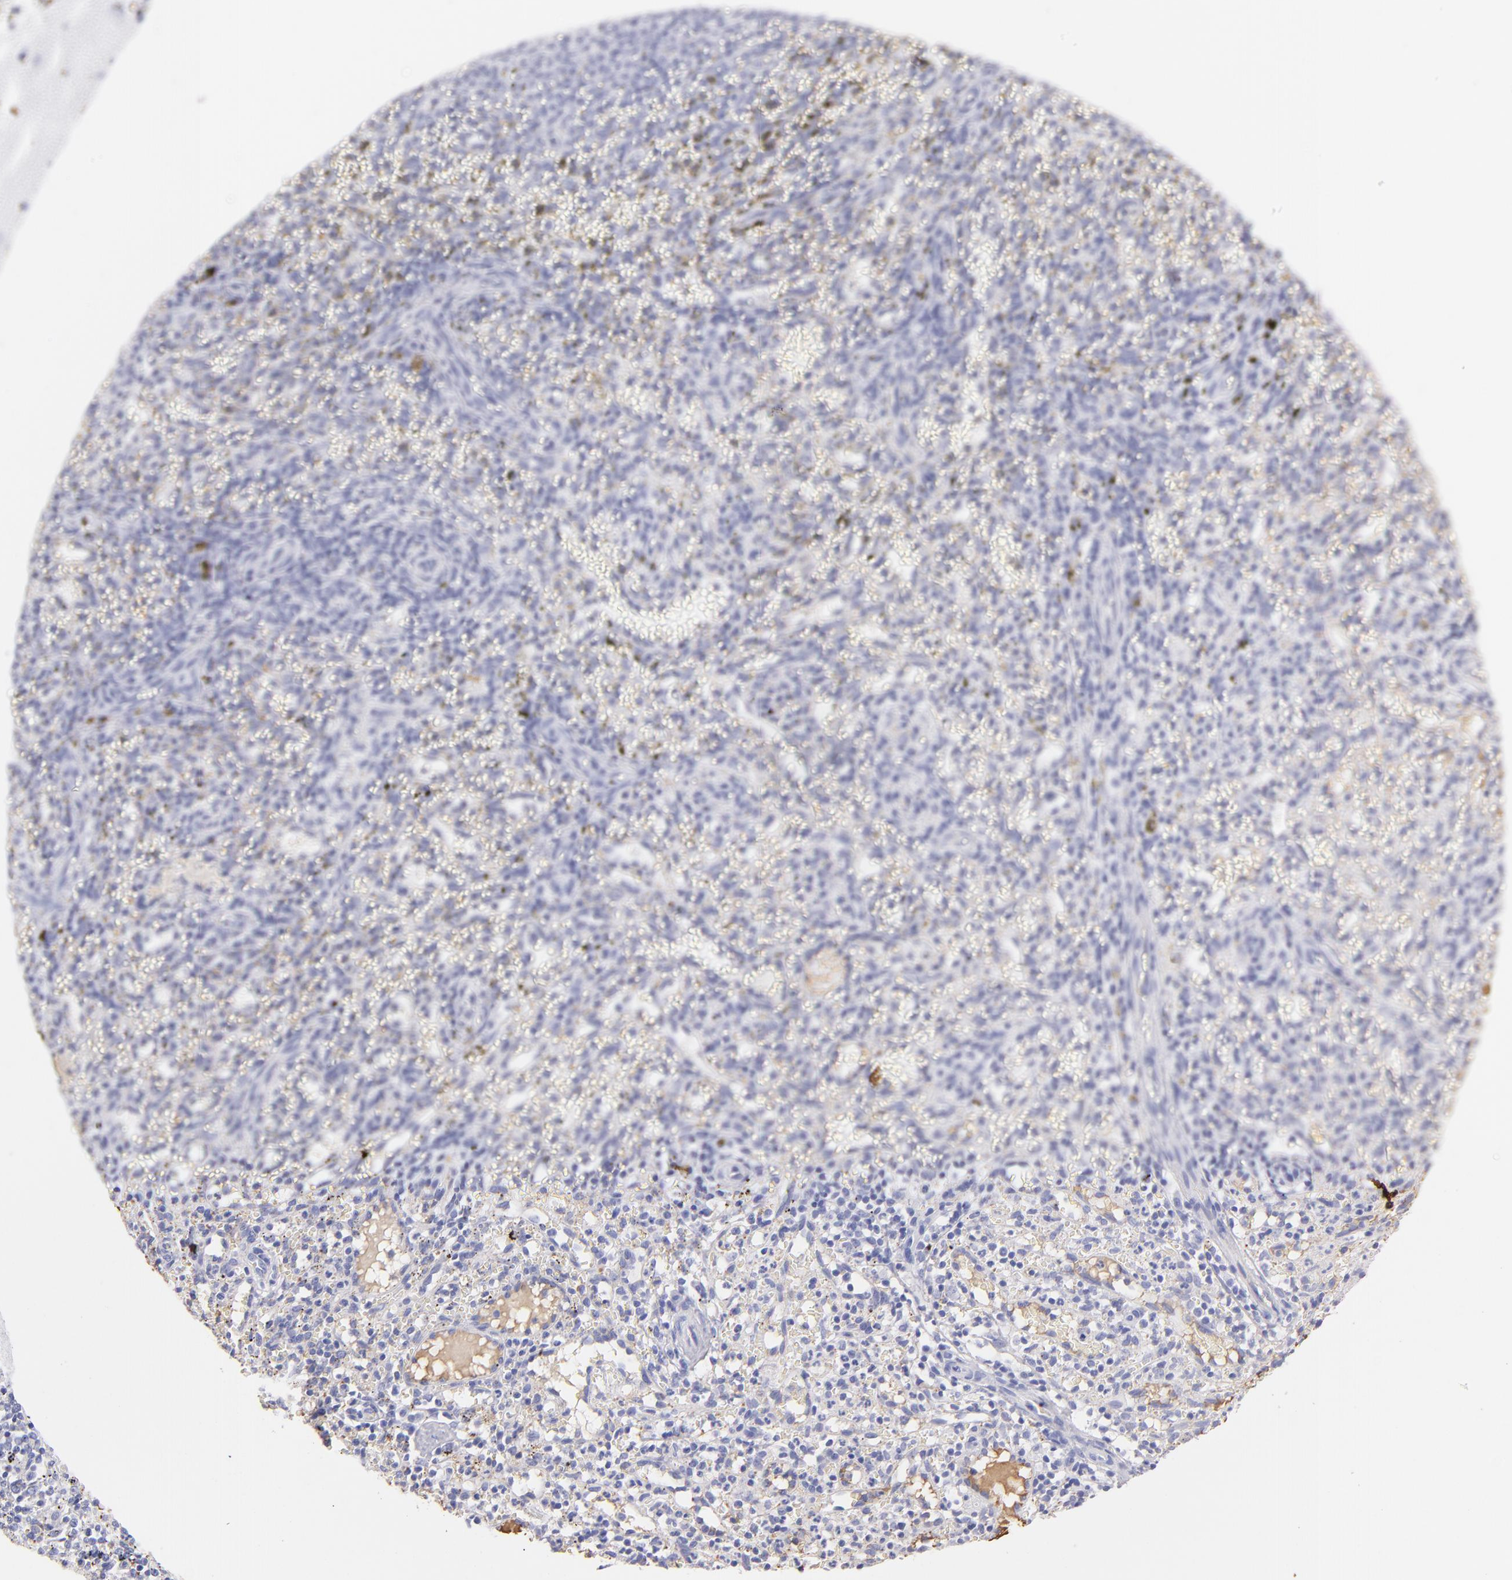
{"staining": {"intensity": "negative", "quantity": "none", "location": "none"}, "tissue": "spleen", "cell_type": "Cells in red pulp", "image_type": "normal", "snomed": [{"axis": "morphology", "description": "Normal tissue, NOS"}, {"axis": "topography", "description": "Spleen"}], "caption": "The histopathology image demonstrates no significant staining in cells in red pulp of spleen.", "gene": "FGB", "patient": {"sex": "female", "age": 10}}